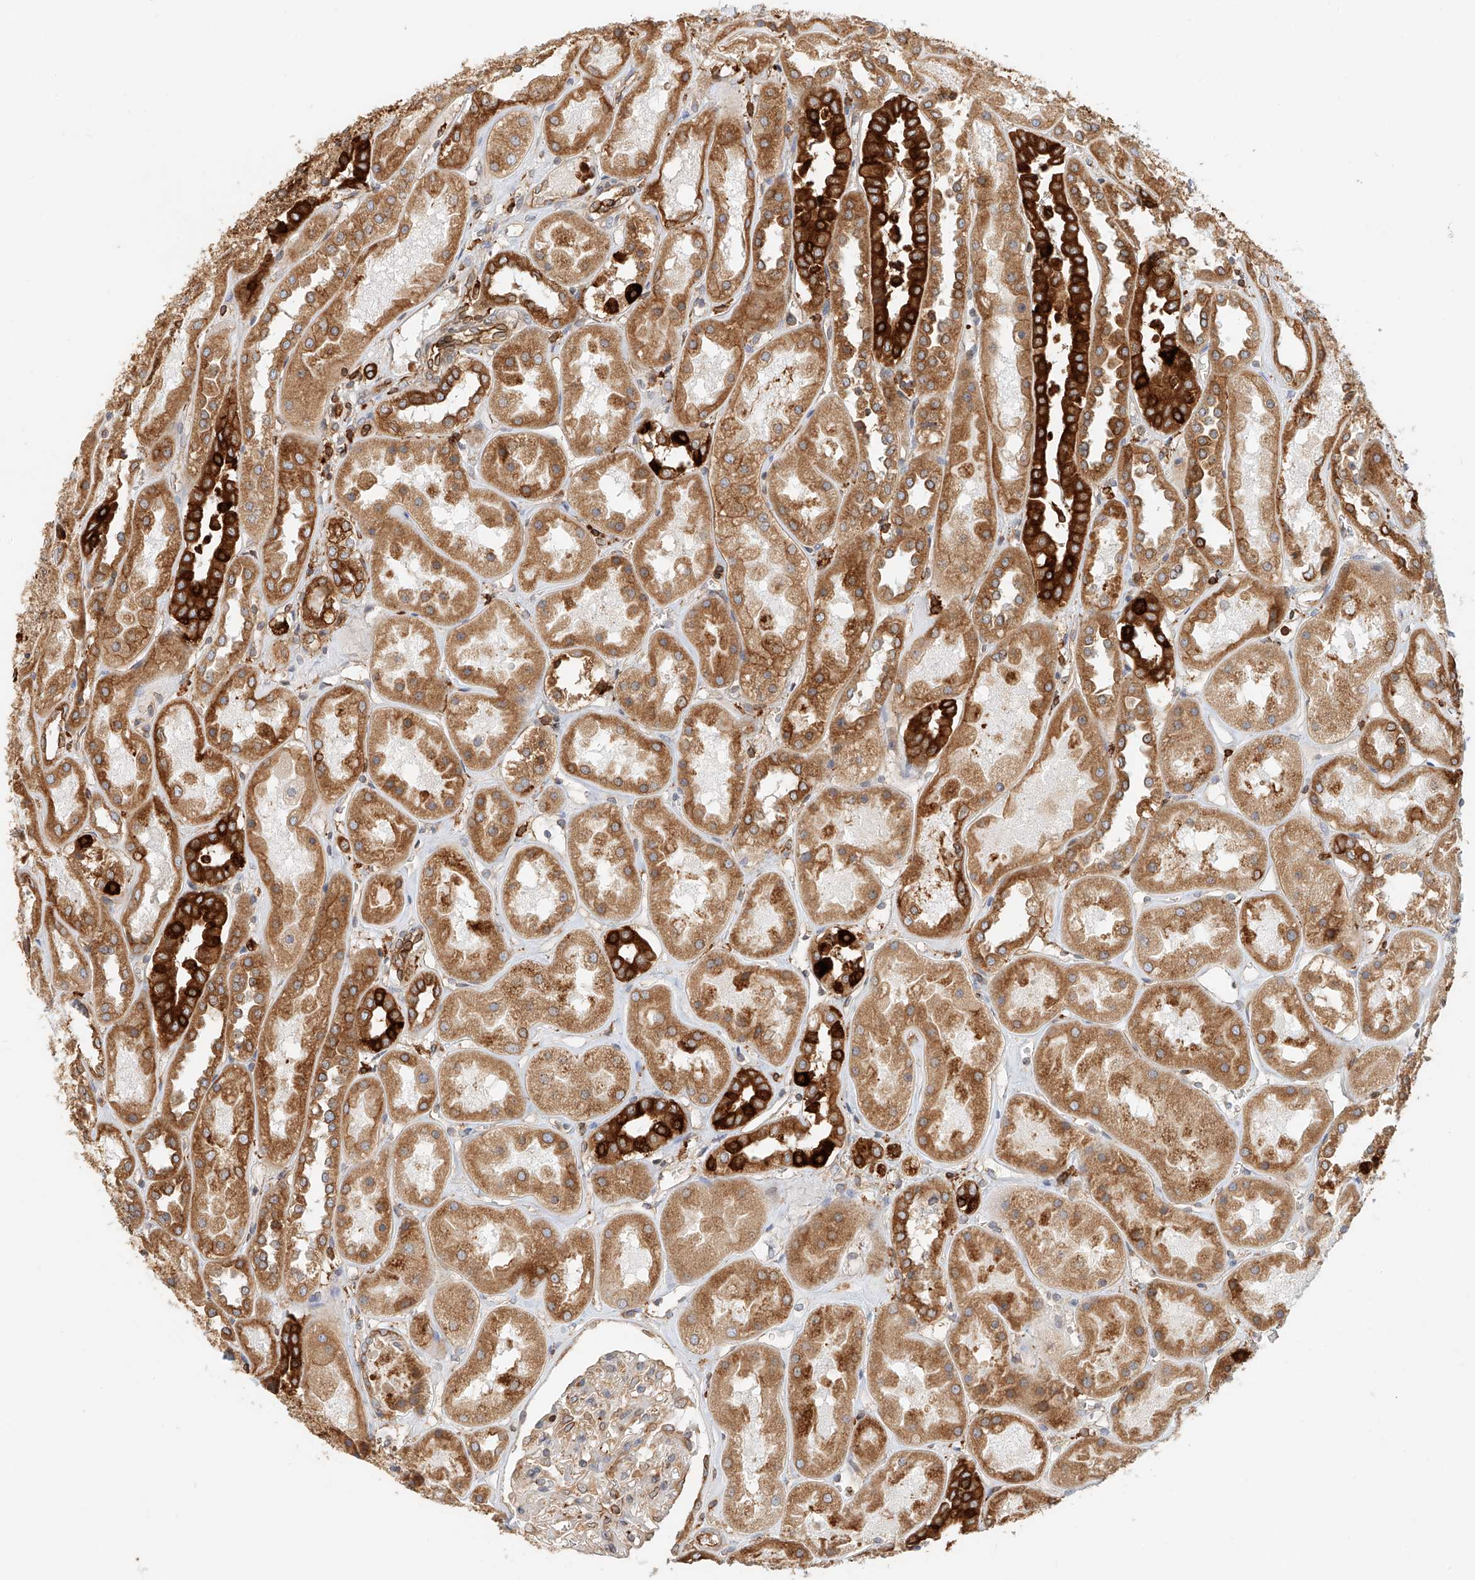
{"staining": {"intensity": "moderate", "quantity": "<25%", "location": "cytoplasmic/membranous"}, "tissue": "kidney", "cell_type": "Cells in glomeruli", "image_type": "normal", "snomed": [{"axis": "morphology", "description": "Normal tissue, NOS"}, {"axis": "topography", "description": "Kidney"}], "caption": "Kidney stained with DAB immunohistochemistry (IHC) reveals low levels of moderate cytoplasmic/membranous staining in approximately <25% of cells in glomeruli. (DAB (3,3'-diaminobenzidine) = brown stain, brightfield microscopy at high magnification).", "gene": "DHRS7", "patient": {"sex": "male", "age": 70}}